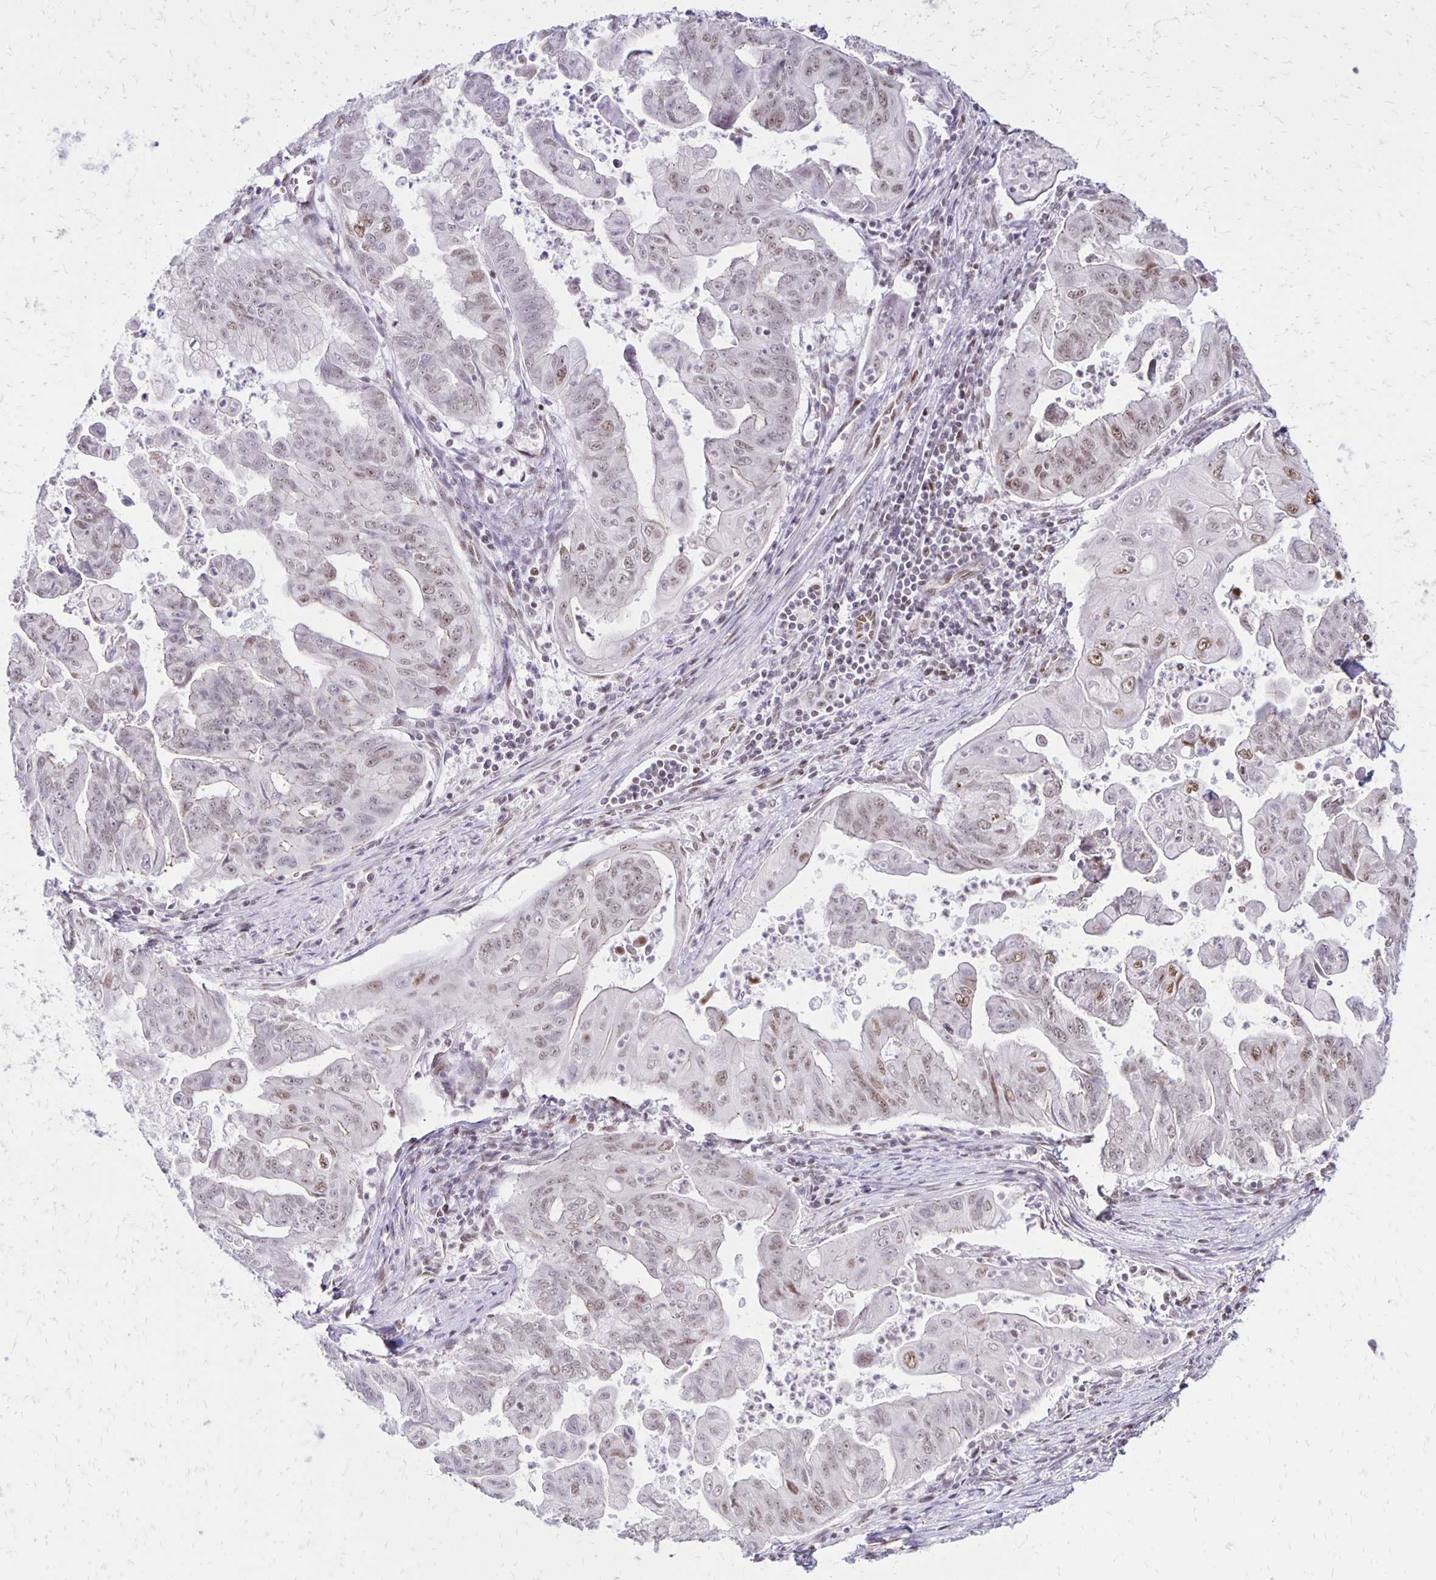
{"staining": {"intensity": "weak", "quantity": "25%-75%", "location": "cytoplasmic/membranous,nuclear"}, "tissue": "stomach cancer", "cell_type": "Tumor cells", "image_type": "cancer", "snomed": [{"axis": "morphology", "description": "Adenocarcinoma, NOS"}, {"axis": "topography", "description": "Stomach, upper"}], "caption": "The immunohistochemical stain labels weak cytoplasmic/membranous and nuclear staining in tumor cells of stomach cancer tissue.", "gene": "DDB2", "patient": {"sex": "male", "age": 80}}